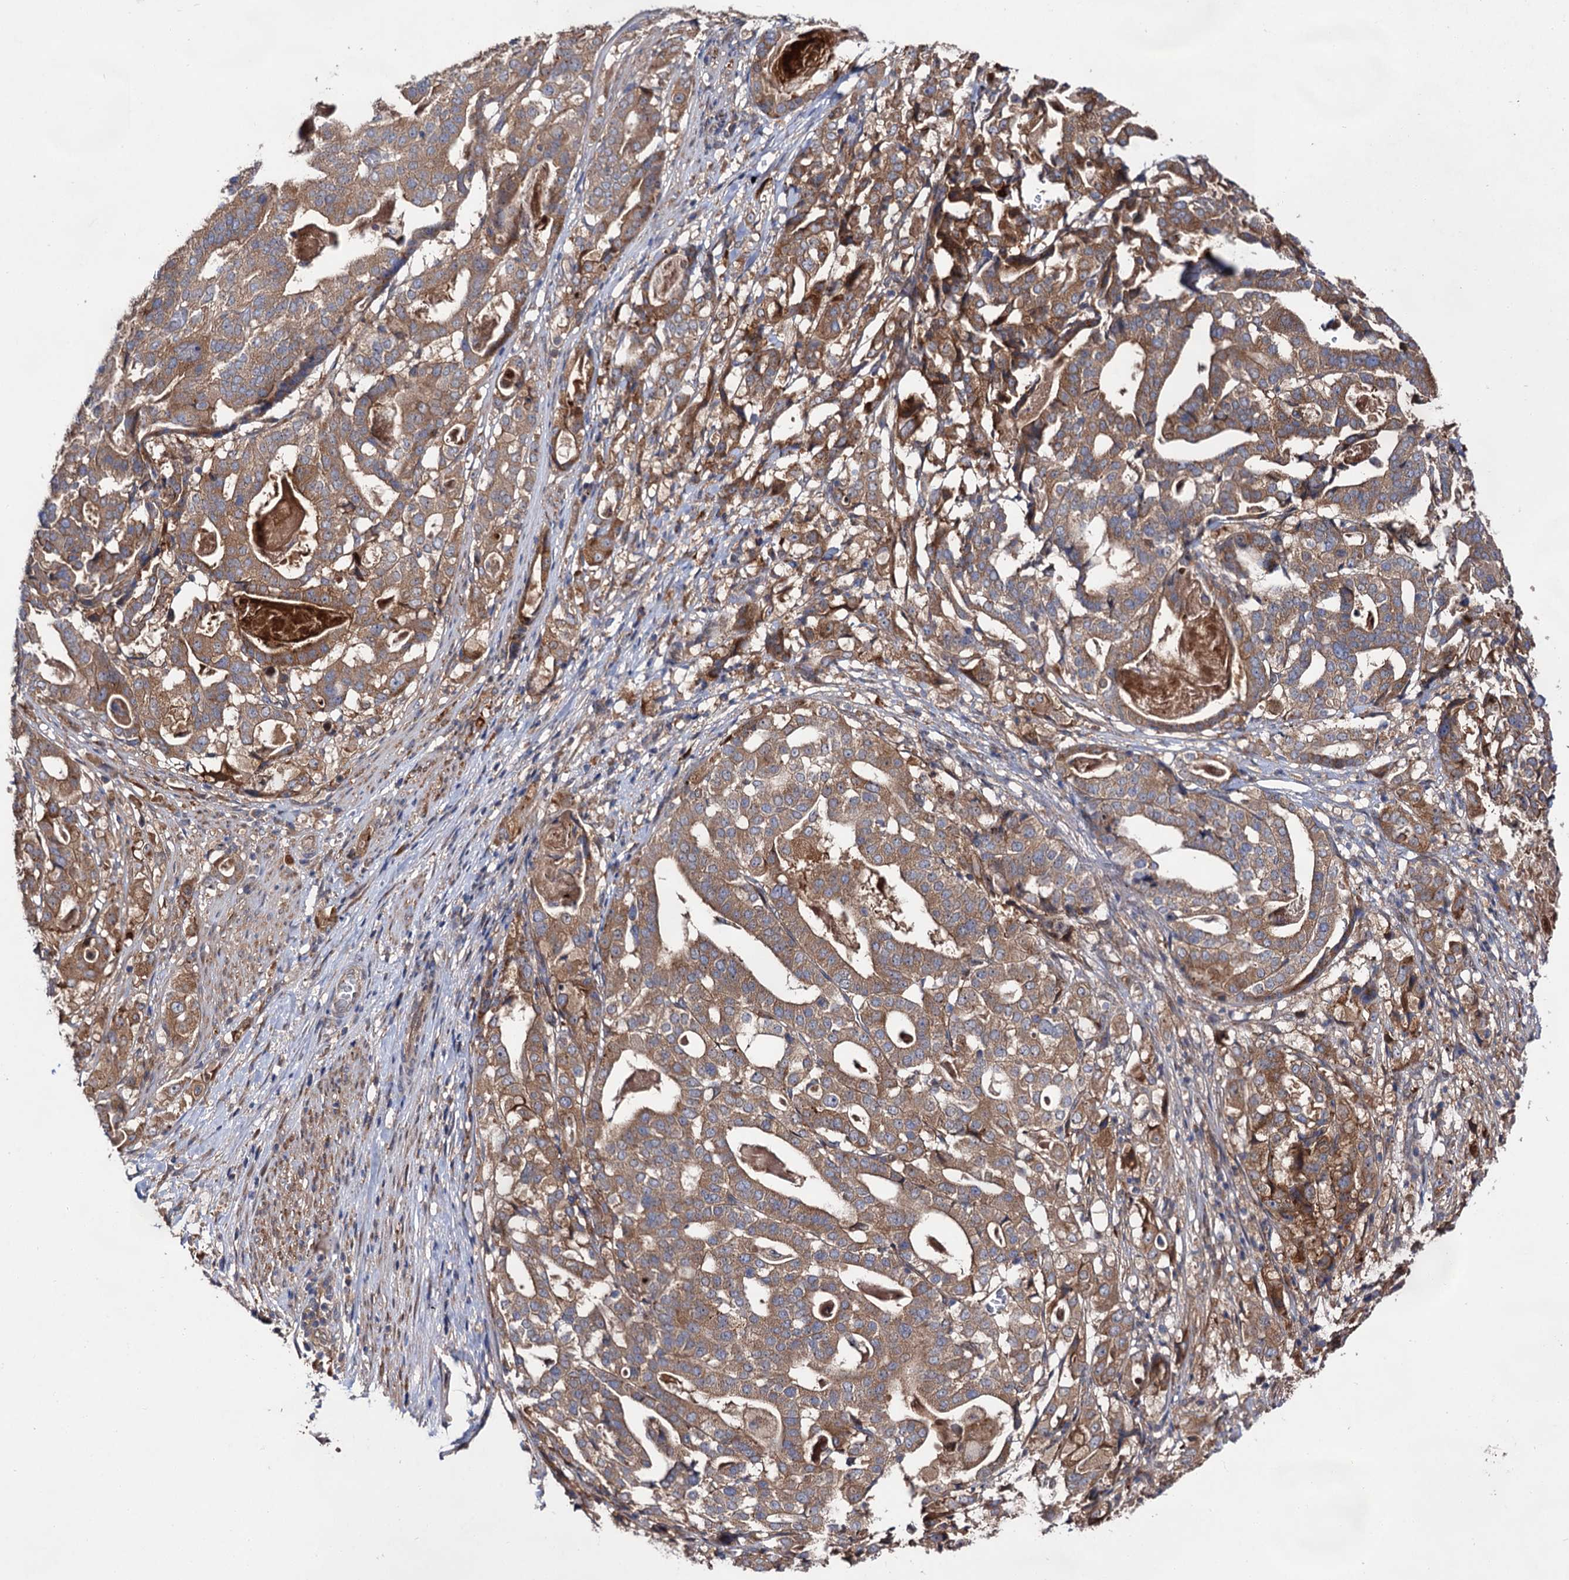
{"staining": {"intensity": "moderate", "quantity": ">75%", "location": "cytoplasmic/membranous"}, "tissue": "stomach cancer", "cell_type": "Tumor cells", "image_type": "cancer", "snomed": [{"axis": "morphology", "description": "Adenocarcinoma, NOS"}, {"axis": "topography", "description": "Stomach"}], "caption": "This is a photomicrograph of immunohistochemistry staining of stomach cancer (adenocarcinoma), which shows moderate staining in the cytoplasmic/membranous of tumor cells.", "gene": "NAA25", "patient": {"sex": "male", "age": 48}}